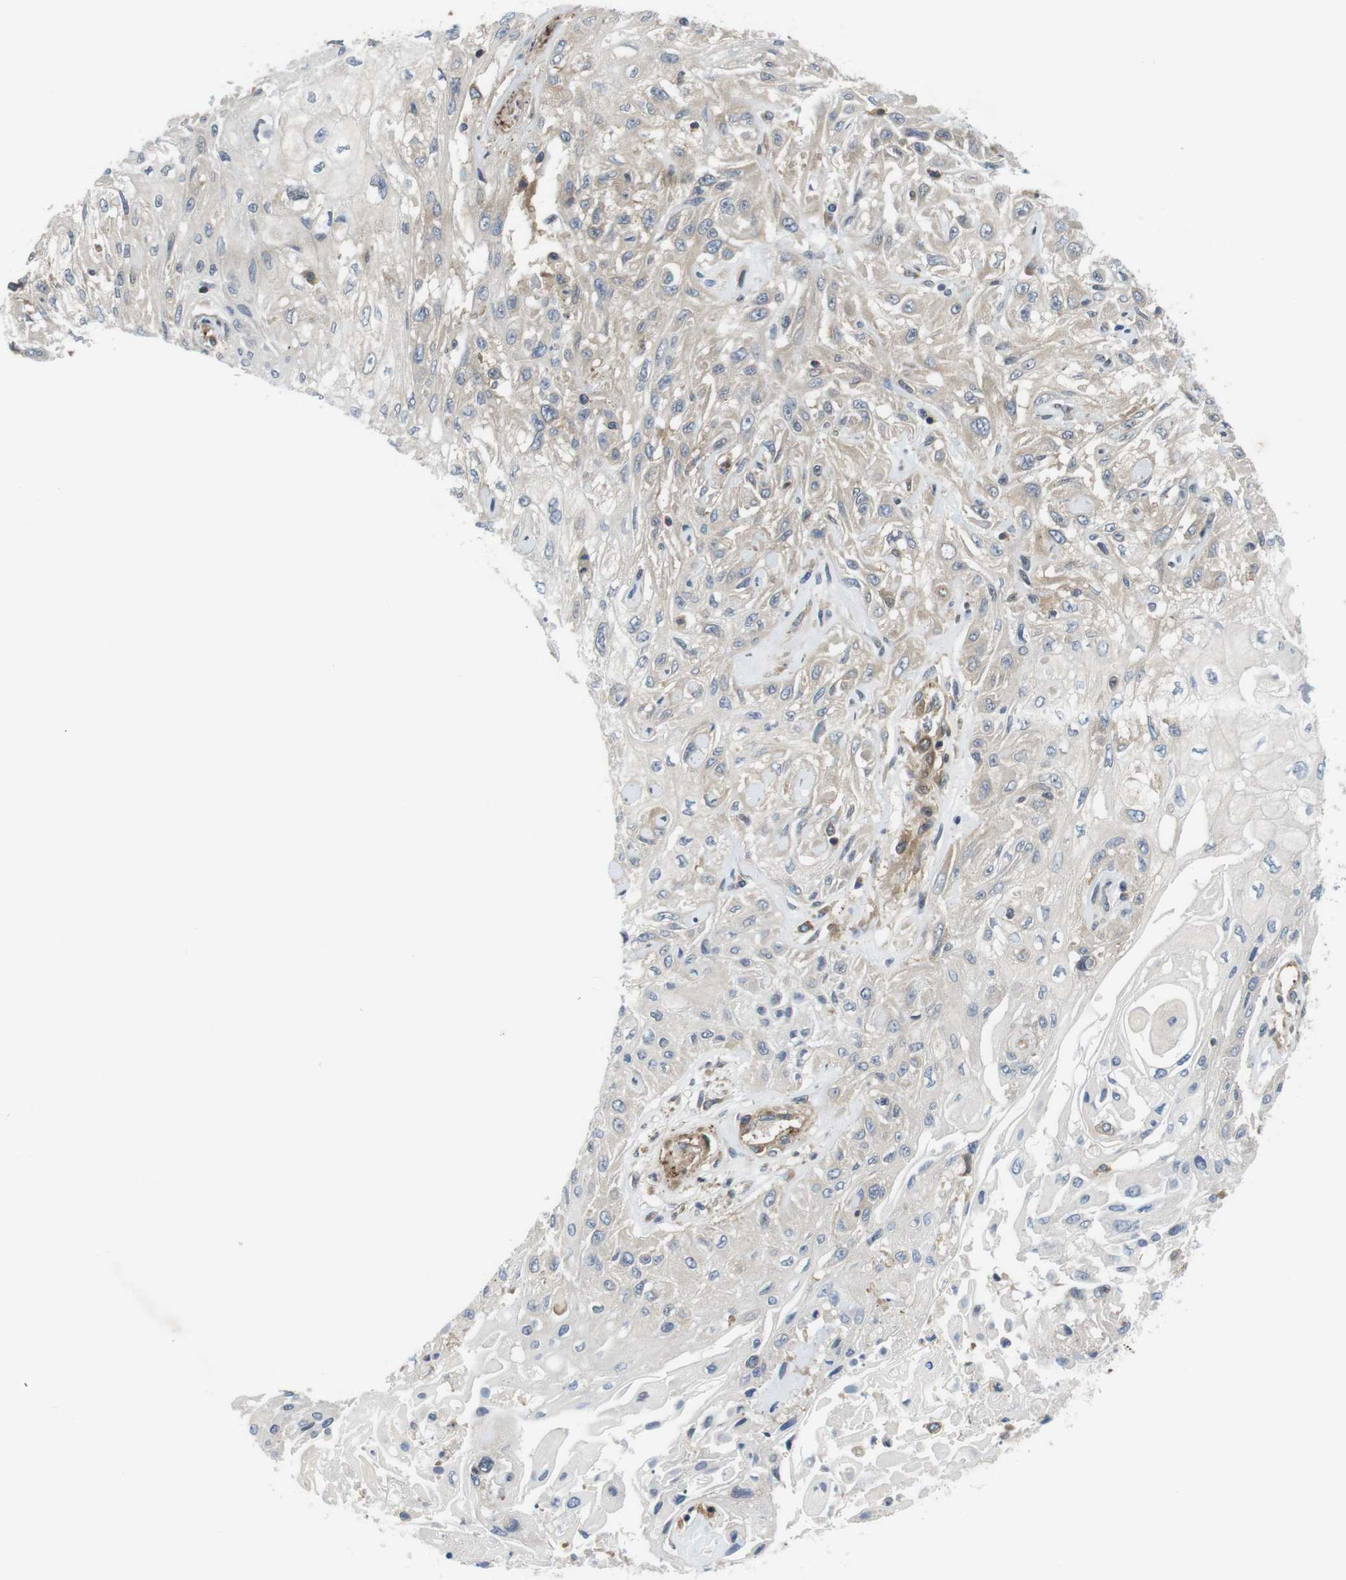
{"staining": {"intensity": "negative", "quantity": "none", "location": "none"}, "tissue": "skin cancer", "cell_type": "Tumor cells", "image_type": "cancer", "snomed": [{"axis": "morphology", "description": "Squamous cell carcinoma, NOS"}, {"axis": "topography", "description": "Skin"}], "caption": "Immunohistochemical staining of human skin cancer demonstrates no significant expression in tumor cells. (Brightfield microscopy of DAB (3,3'-diaminobenzidine) immunohistochemistry (IHC) at high magnification).", "gene": "HERPUD2", "patient": {"sex": "male", "age": 75}}